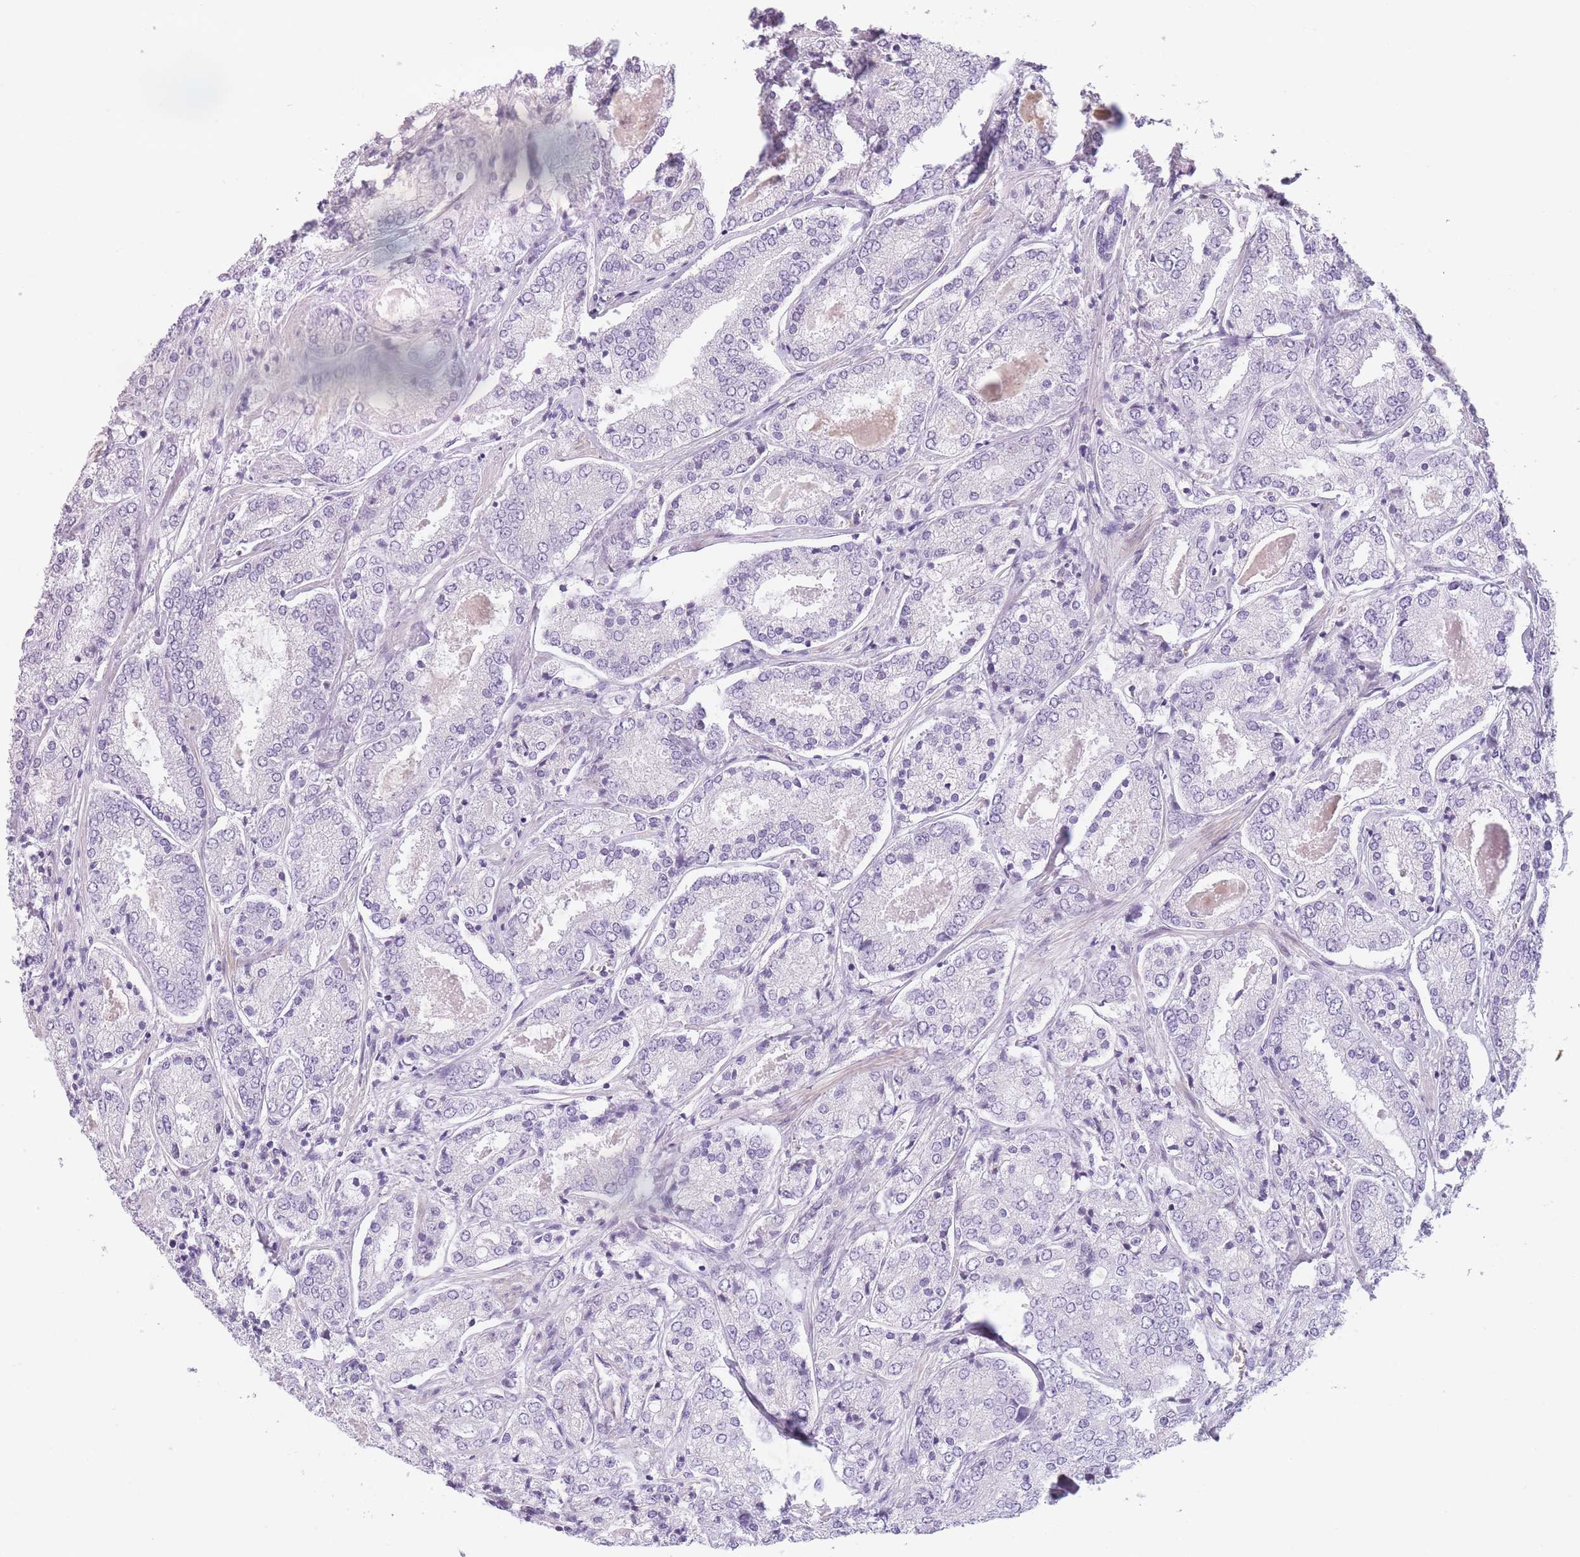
{"staining": {"intensity": "negative", "quantity": "none", "location": "none"}, "tissue": "prostate cancer", "cell_type": "Tumor cells", "image_type": "cancer", "snomed": [{"axis": "morphology", "description": "Adenocarcinoma, High grade"}, {"axis": "topography", "description": "Prostate"}], "caption": "Prostate cancer (high-grade adenocarcinoma) was stained to show a protein in brown. There is no significant positivity in tumor cells.", "gene": "GGT1", "patient": {"sex": "male", "age": 63}}